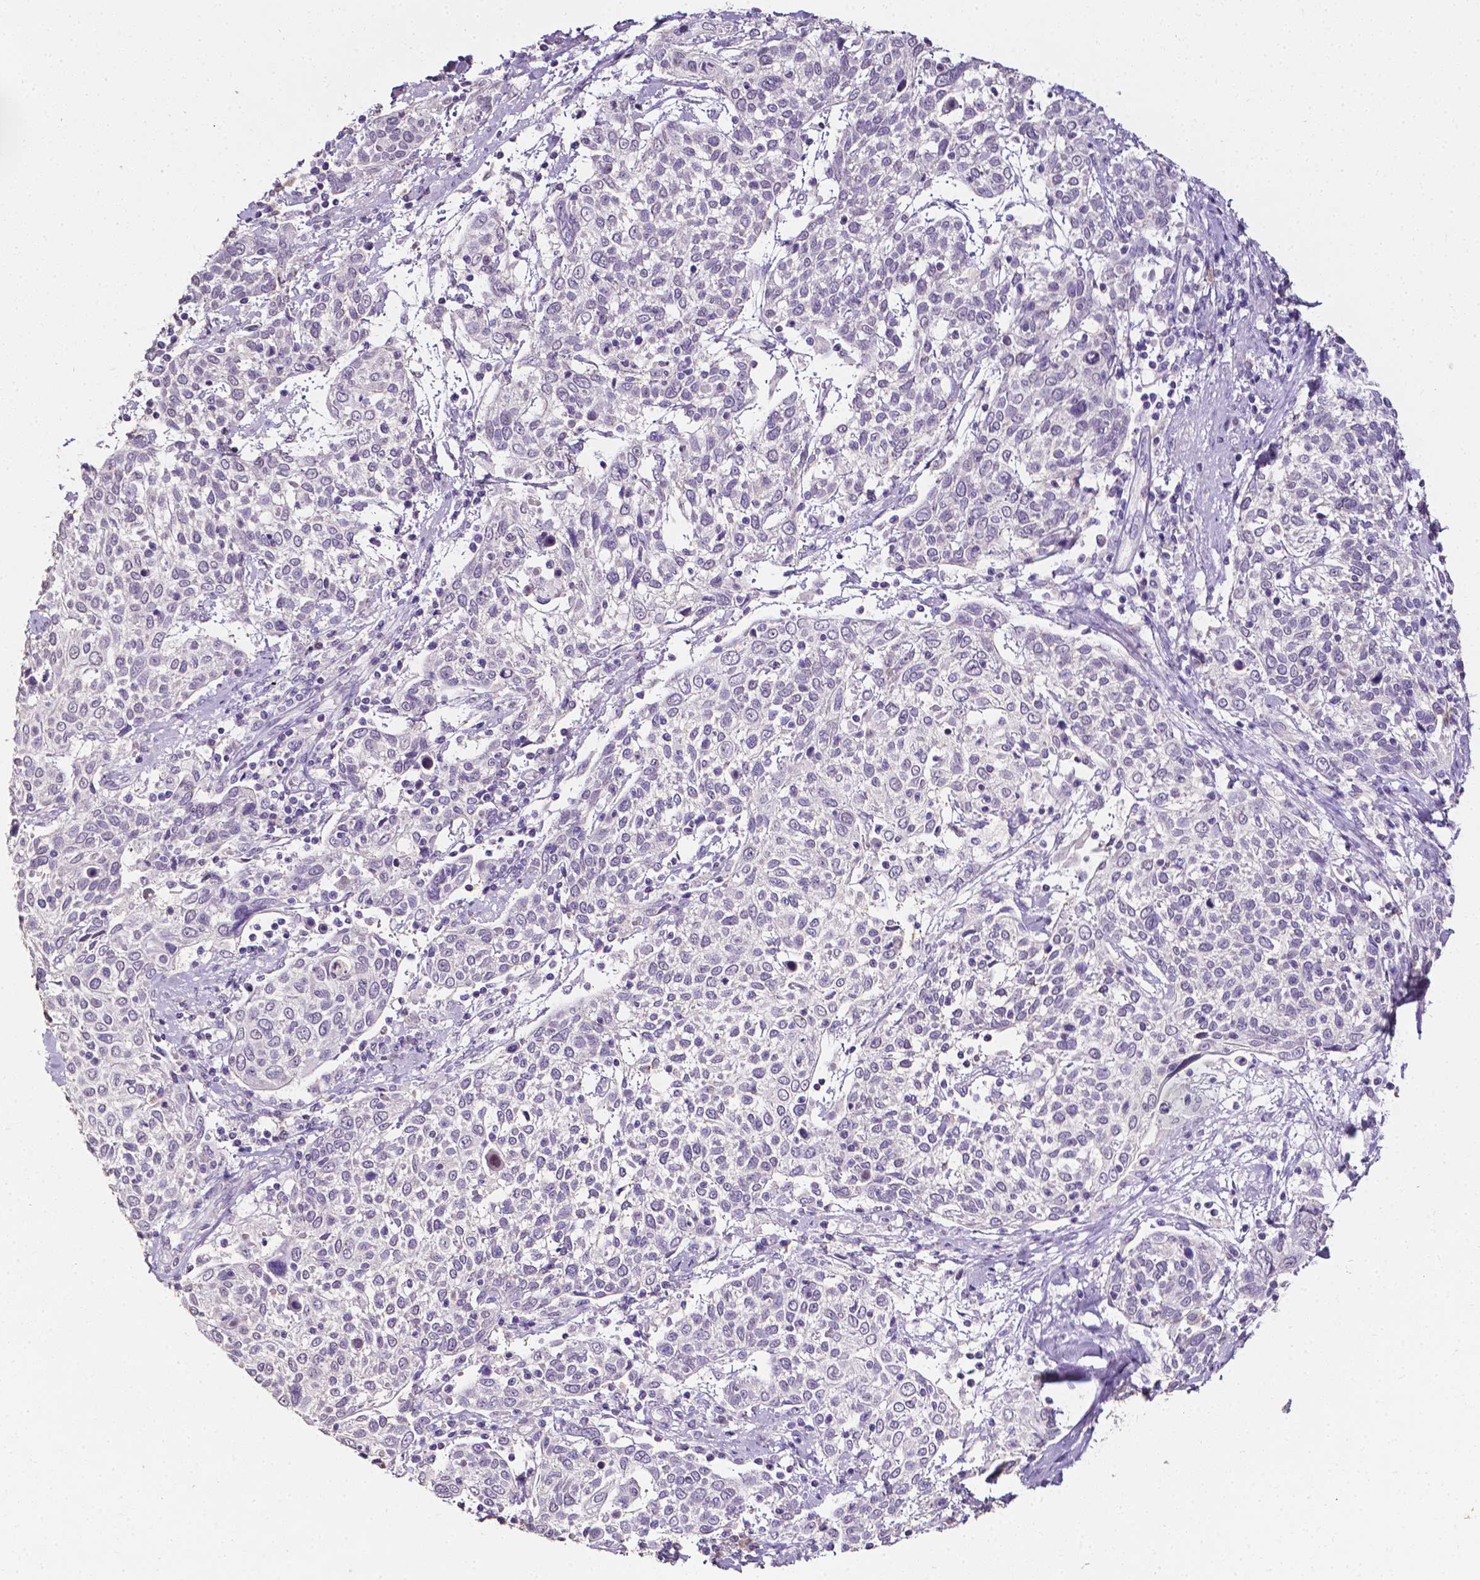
{"staining": {"intensity": "negative", "quantity": "none", "location": "none"}, "tissue": "cervical cancer", "cell_type": "Tumor cells", "image_type": "cancer", "snomed": [{"axis": "morphology", "description": "Squamous cell carcinoma, NOS"}, {"axis": "topography", "description": "Cervix"}], "caption": "DAB immunohistochemical staining of cervical cancer (squamous cell carcinoma) displays no significant staining in tumor cells.", "gene": "PSAT1", "patient": {"sex": "female", "age": 61}}